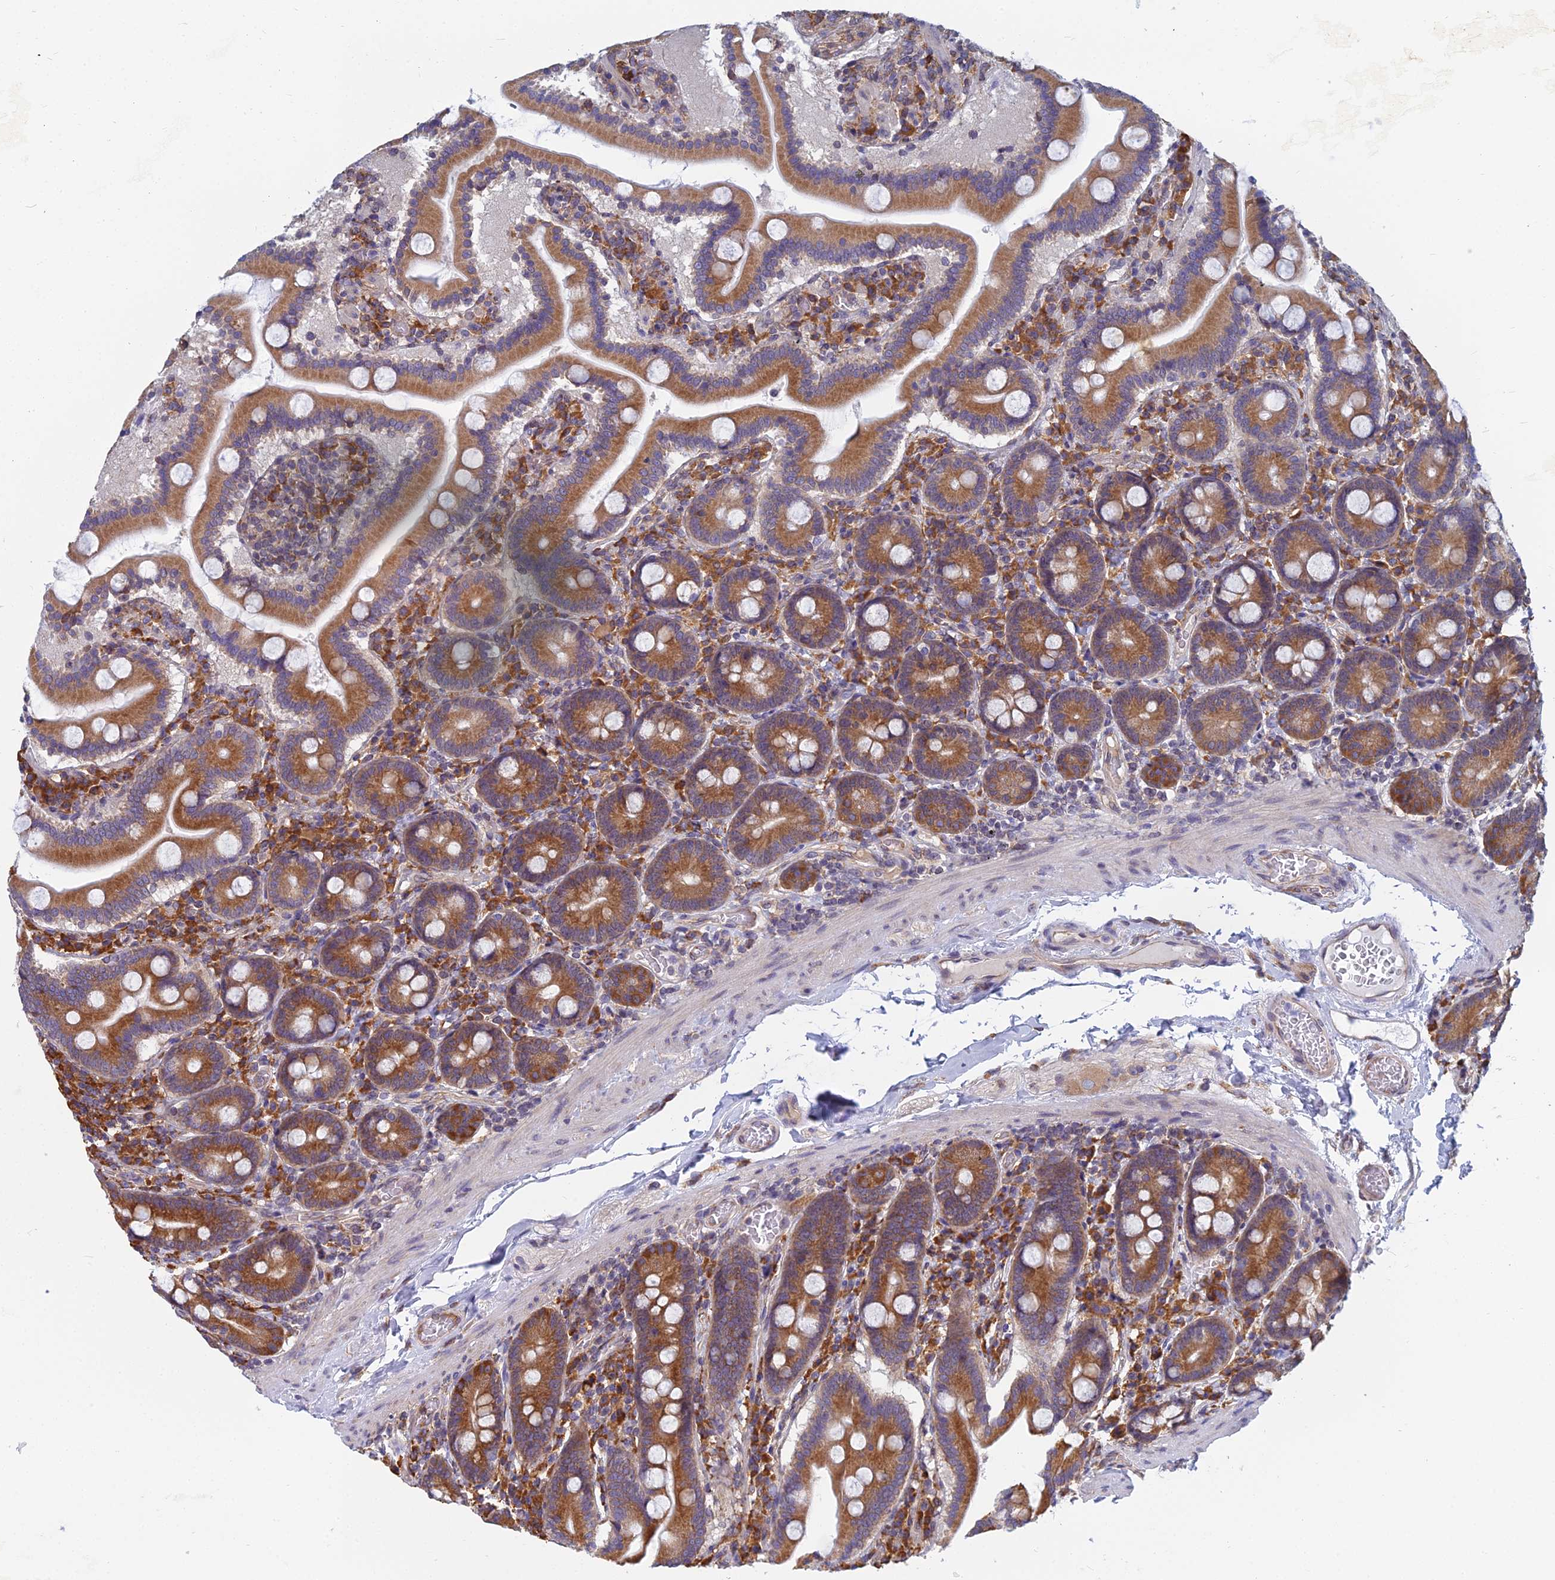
{"staining": {"intensity": "moderate", "quantity": ">75%", "location": "cytoplasmic/membranous"}, "tissue": "duodenum", "cell_type": "Glandular cells", "image_type": "normal", "snomed": [{"axis": "morphology", "description": "Normal tissue, NOS"}, {"axis": "topography", "description": "Duodenum"}], "caption": "Immunohistochemistry (DAB (3,3'-diaminobenzidine)) staining of normal human duodenum reveals moderate cytoplasmic/membranous protein positivity in about >75% of glandular cells. The staining was performed using DAB (3,3'-diaminobenzidine) to visualize the protein expression in brown, while the nuclei were stained in blue with hematoxylin (Magnification: 20x).", "gene": "KIAA1143", "patient": {"sex": "male", "age": 55}}